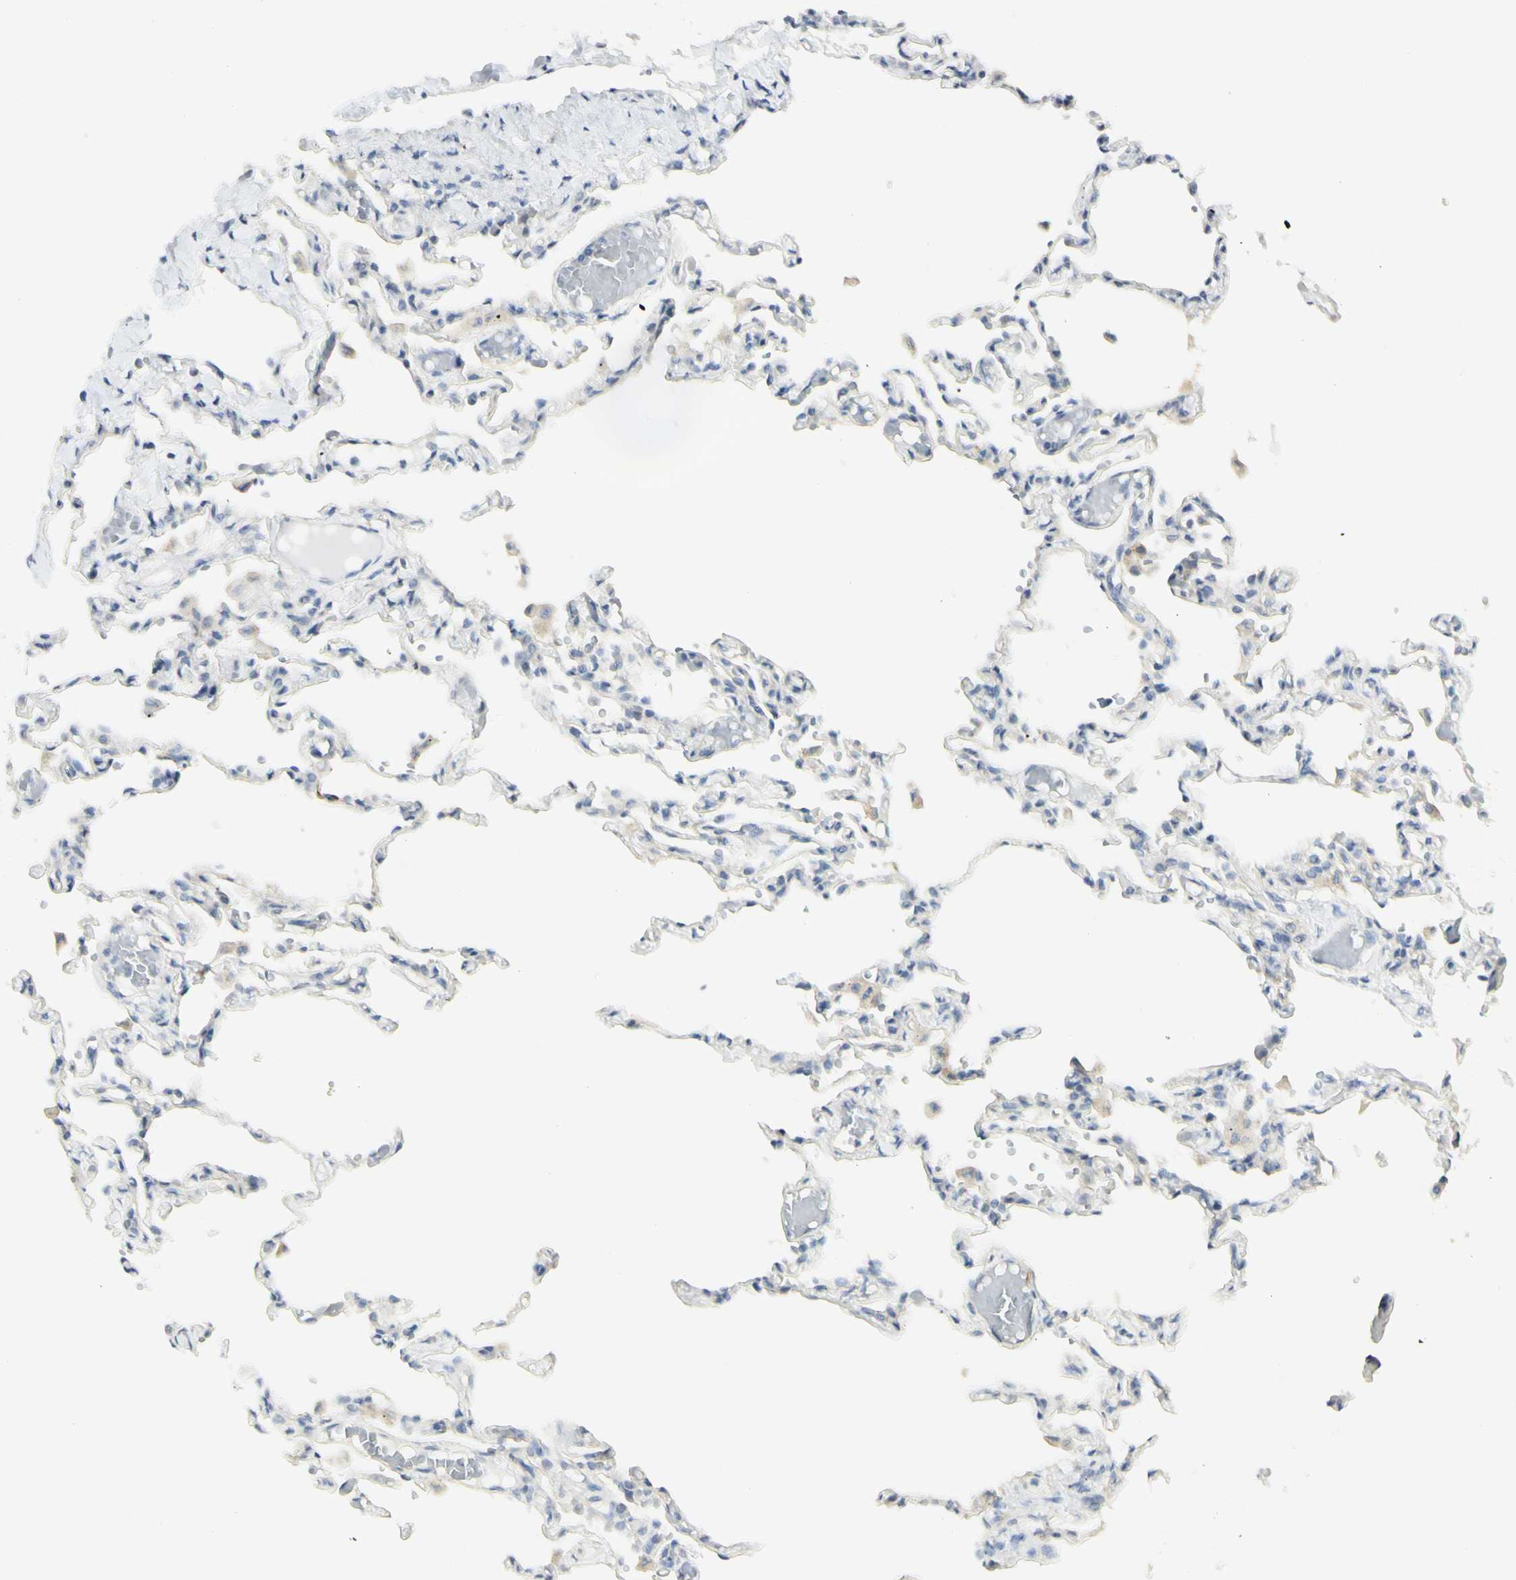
{"staining": {"intensity": "weak", "quantity": "25%-75%", "location": "cytoplasmic/membranous"}, "tissue": "lung", "cell_type": "Alveolar cells", "image_type": "normal", "snomed": [{"axis": "morphology", "description": "Normal tissue, NOS"}, {"axis": "topography", "description": "Lung"}], "caption": "Normal lung was stained to show a protein in brown. There is low levels of weak cytoplasmic/membranous staining in approximately 25%-75% of alveolar cells.", "gene": "KIF11", "patient": {"sex": "male", "age": 21}}